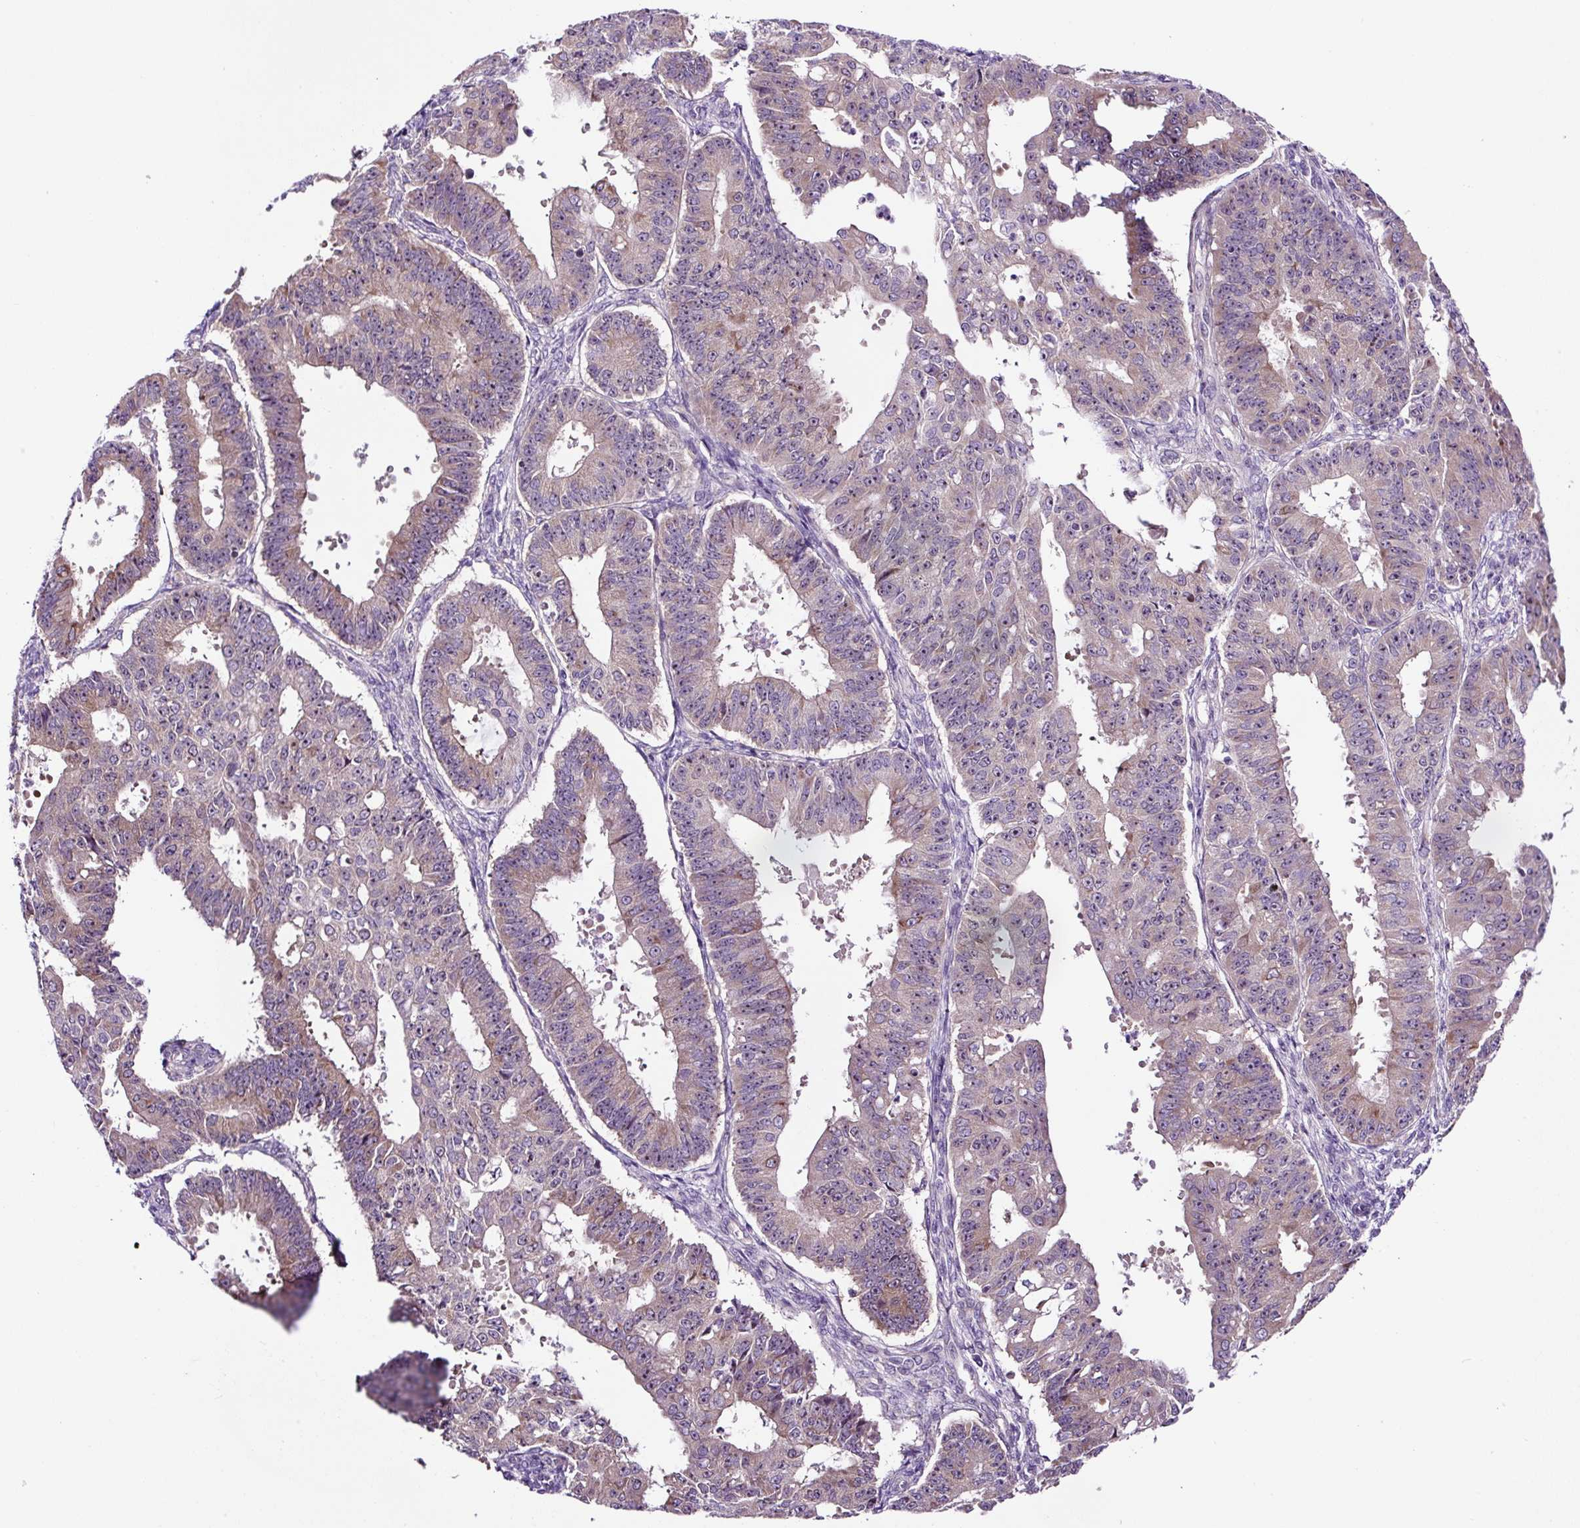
{"staining": {"intensity": "moderate", "quantity": "25%-75%", "location": "cytoplasmic/membranous"}, "tissue": "ovarian cancer", "cell_type": "Tumor cells", "image_type": "cancer", "snomed": [{"axis": "morphology", "description": "Carcinoma, endometroid"}, {"axis": "topography", "description": "Appendix"}, {"axis": "topography", "description": "Ovary"}], "caption": "Moderate cytoplasmic/membranous staining is present in approximately 25%-75% of tumor cells in endometroid carcinoma (ovarian).", "gene": "NOM1", "patient": {"sex": "female", "age": 42}}